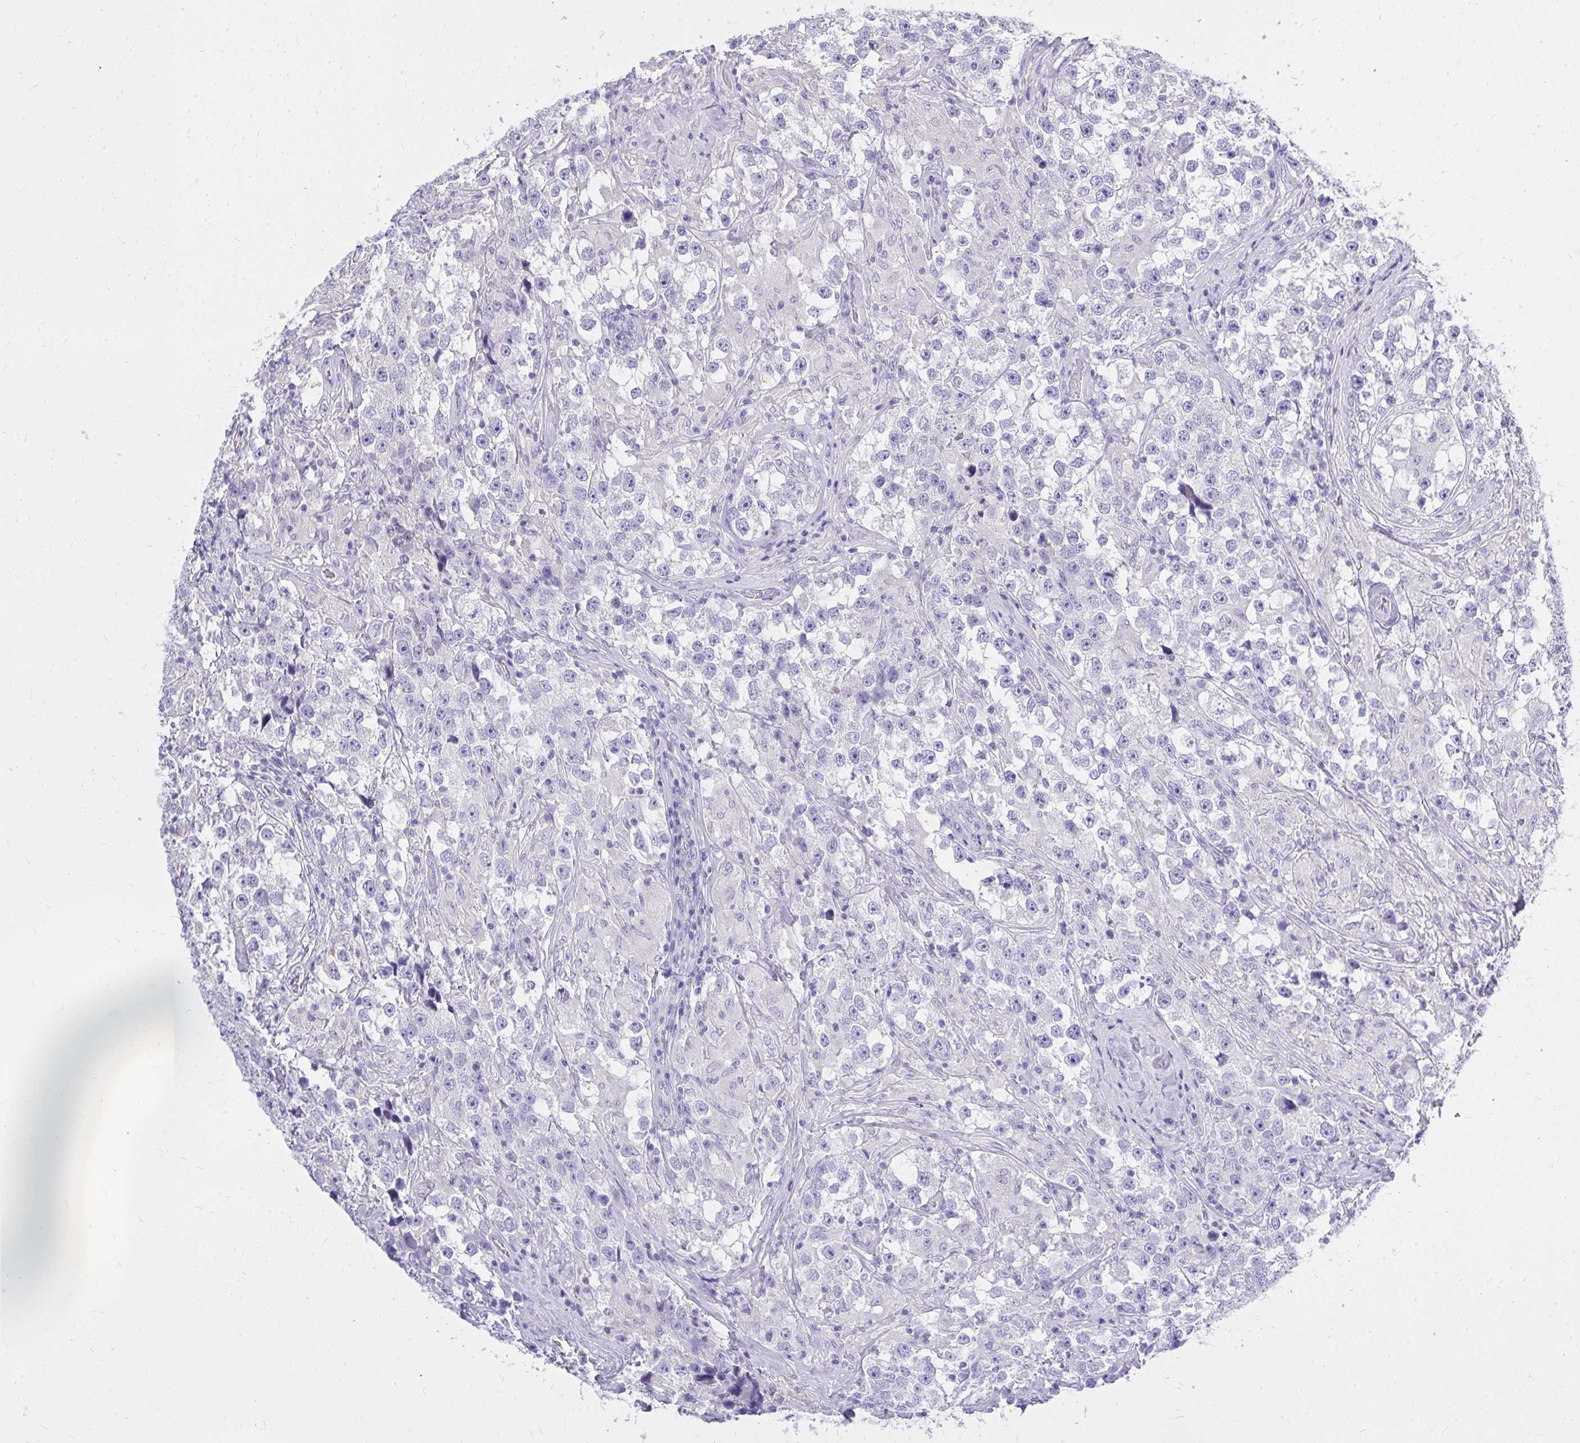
{"staining": {"intensity": "negative", "quantity": "none", "location": "none"}, "tissue": "testis cancer", "cell_type": "Tumor cells", "image_type": "cancer", "snomed": [{"axis": "morphology", "description": "Seminoma, NOS"}, {"axis": "topography", "description": "Testis"}], "caption": "Tumor cells show no significant protein expression in testis cancer. (Immunohistochemistry, brightfield microscopy, high magnification).", "gene": "PSD", "patient": {"sex": "male", "age": 46}}